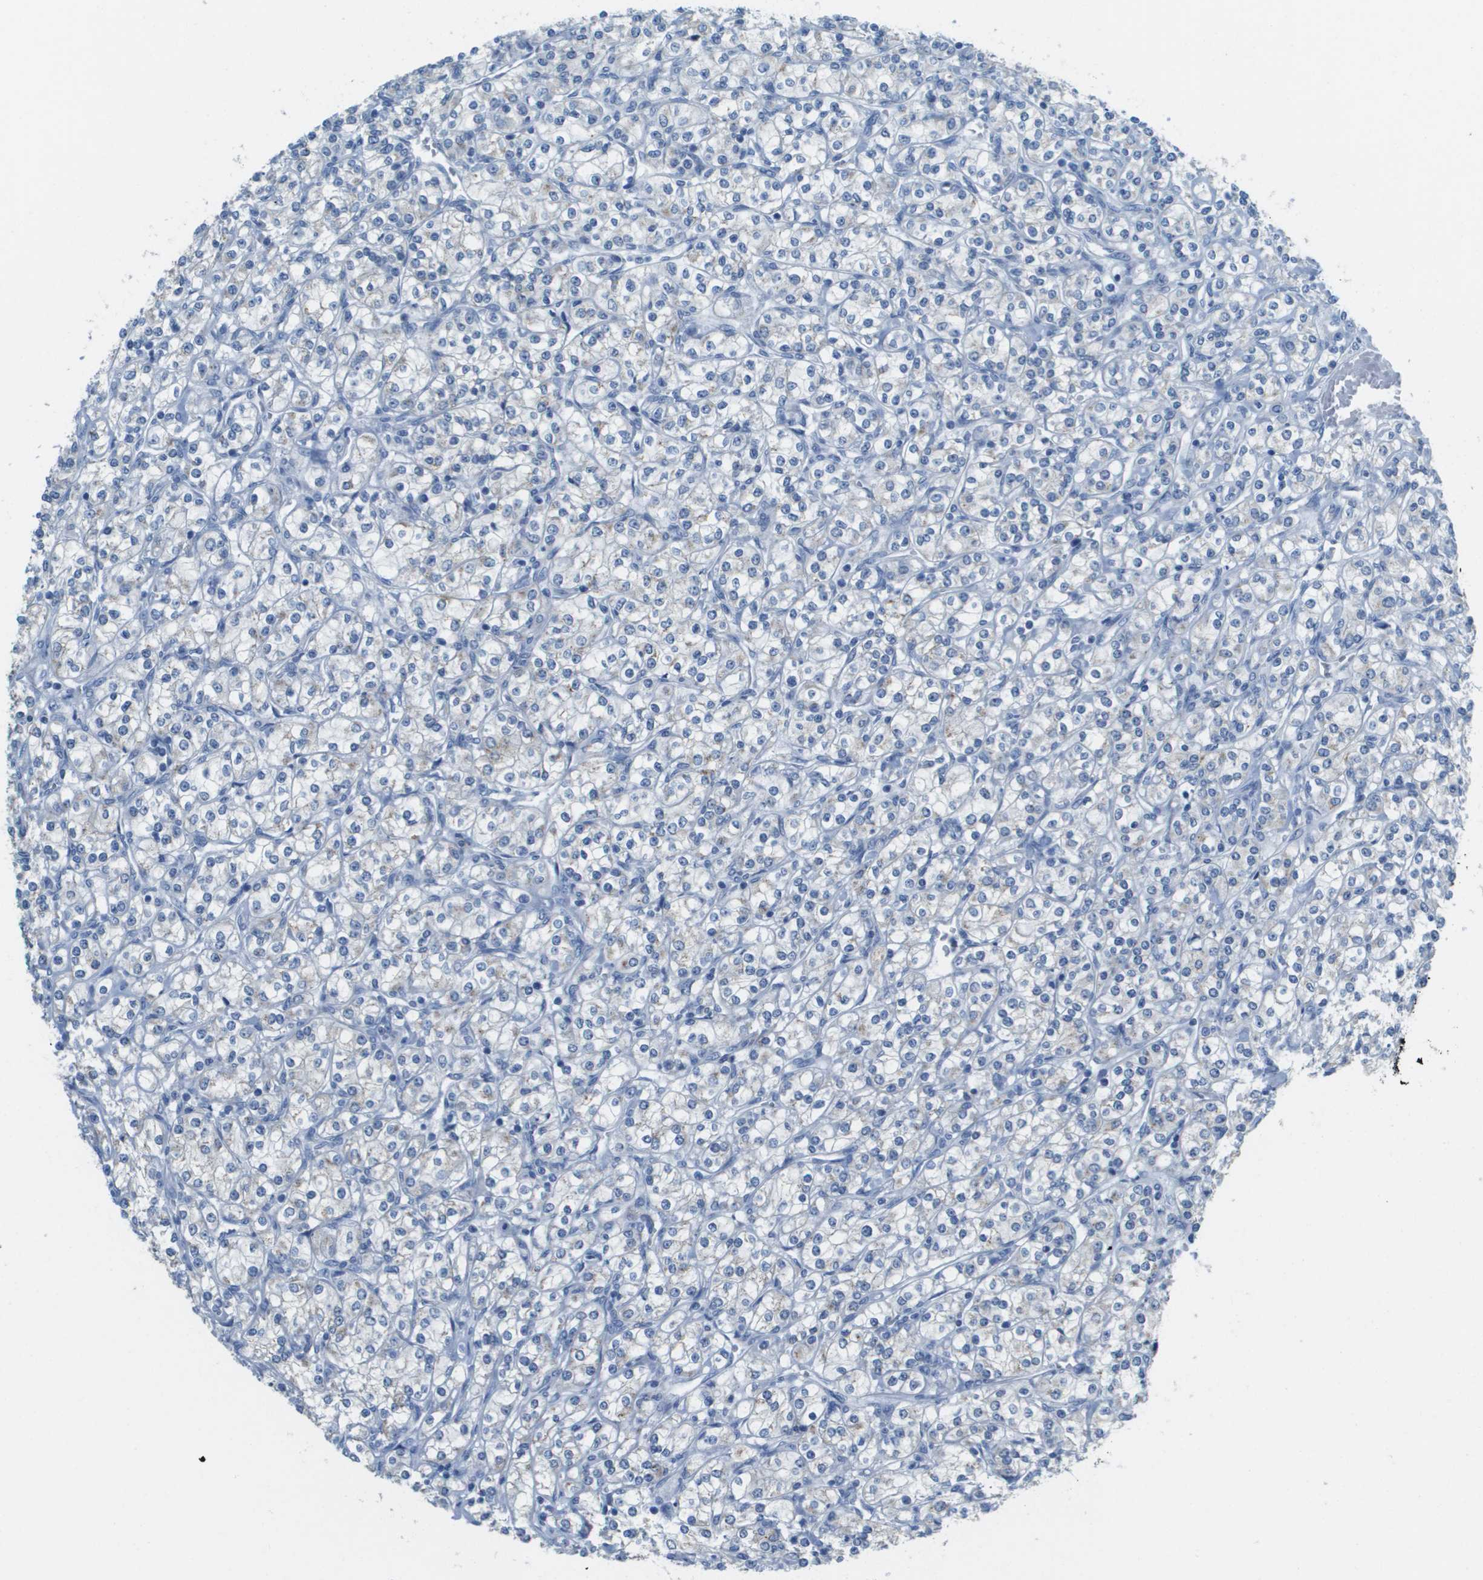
{"staining": {"intensity": "negative", "quantity": "none", "location": "none"}, "tissue": "renal cancer", "cell_type": "Tumor cells", "image_type": "cancer", "snomed": [{"axis": "morphology", "description": "Adenocarcinoma, NOS"}, {"axis": "topography", "description": "Kidney"}], "caption": "Immunohistochemistry of human renal adenocarcinoma shows no positivity in tumor cells. (DAB IHC visualized using brightfield microscopy, high magnification).", "gene": "PTGDR2", "patient": {"sex": "male", "age": 77}}